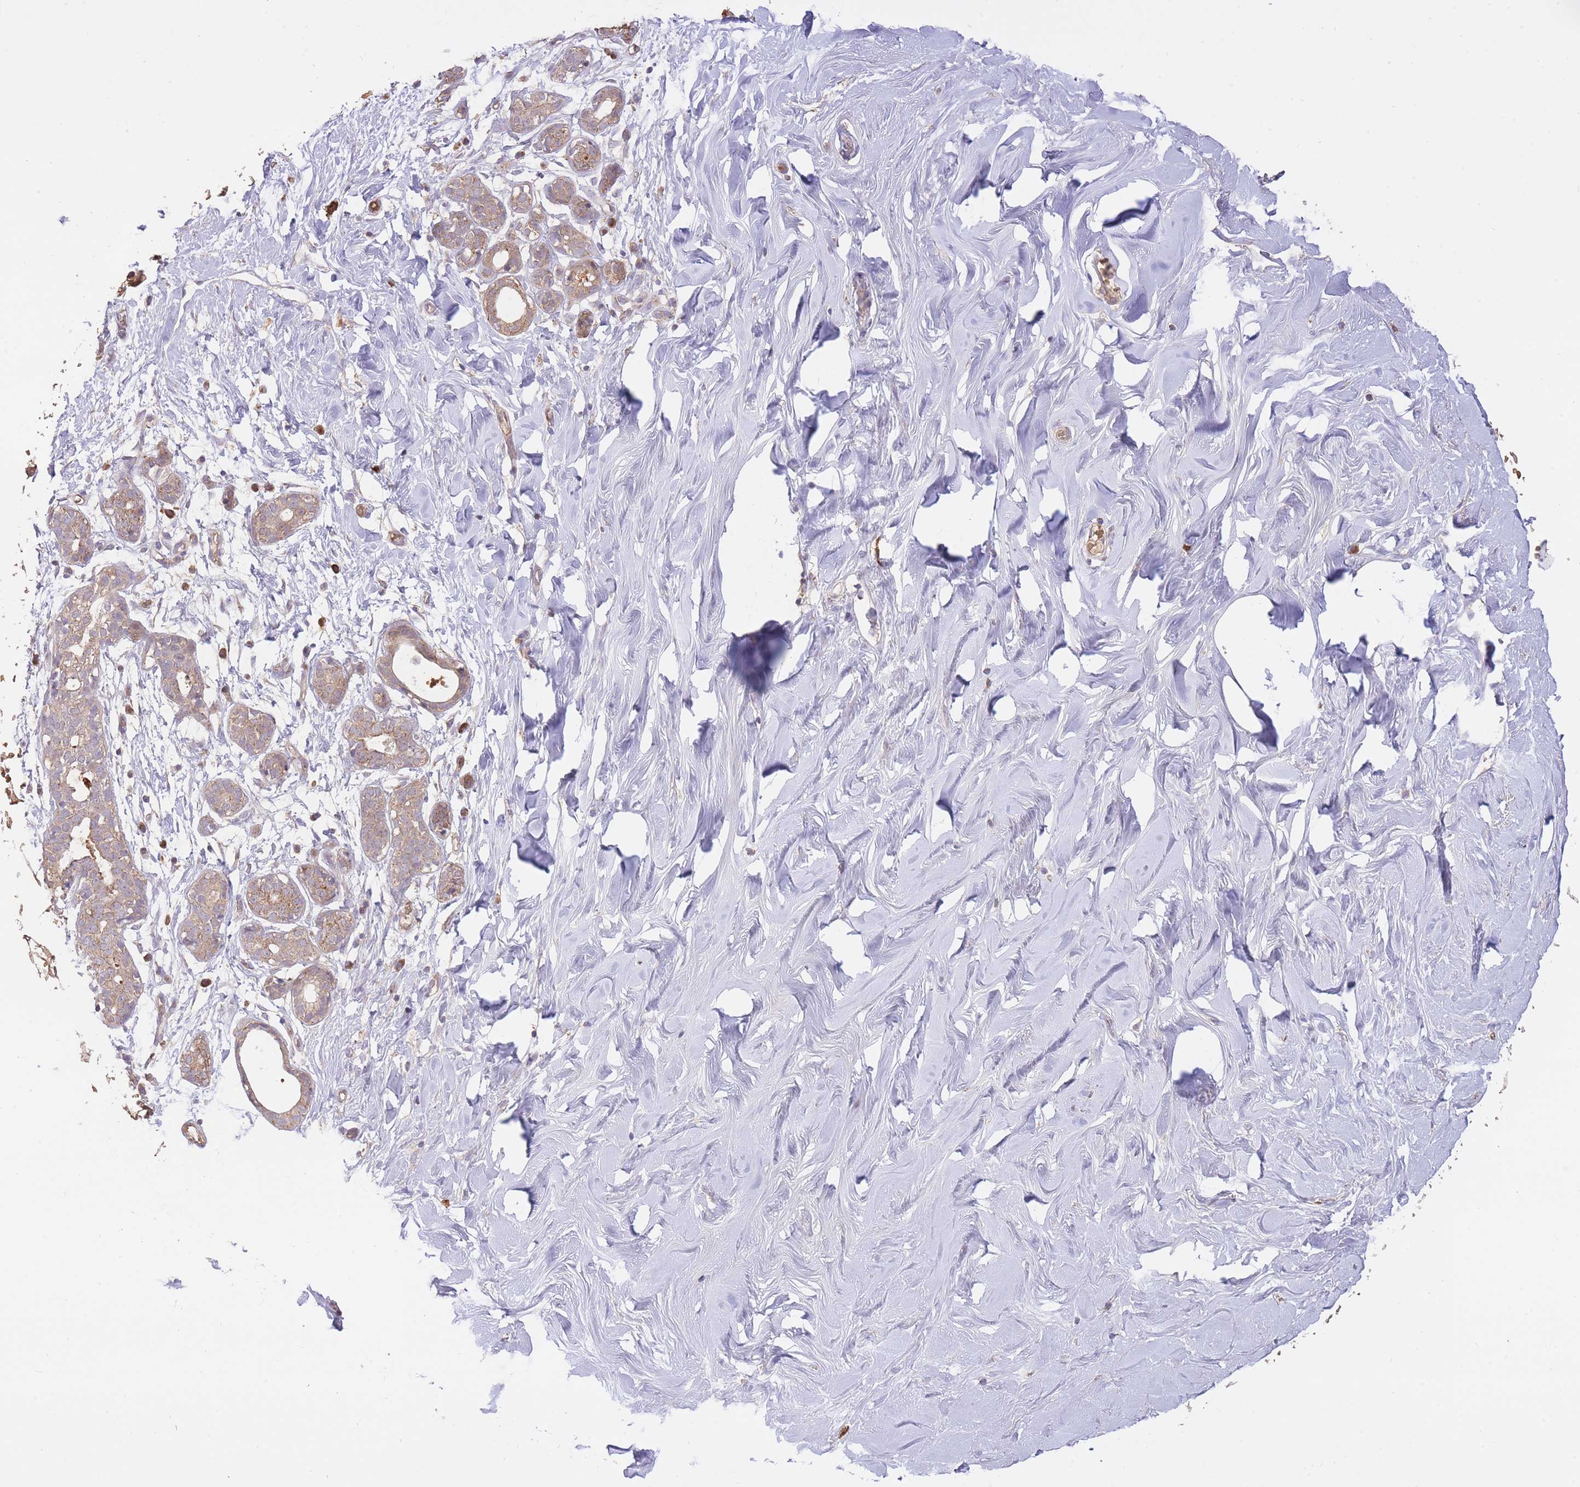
{"staining": {"intensity": "weak", "quantity": "25%-75%", "location": "cytoplasmic/membranous"}, "tissue": "breast", "cell_type": "Adipocytes", "image_type": "normal", "snomed": [{"axis": "morphology", "description": "Normal tissue, NOS"}, {"axis": "topography", "description": "Breast"}], "caption": "Protein staining exhibits weak cytoplasmic/membranous expression in about 25%-75% of adipocytes in unremarkable breast. (IHC, brightfield microscopy, high magnification).", "gene": "PREP", "patient": {"sex": "female", "age": 27}}